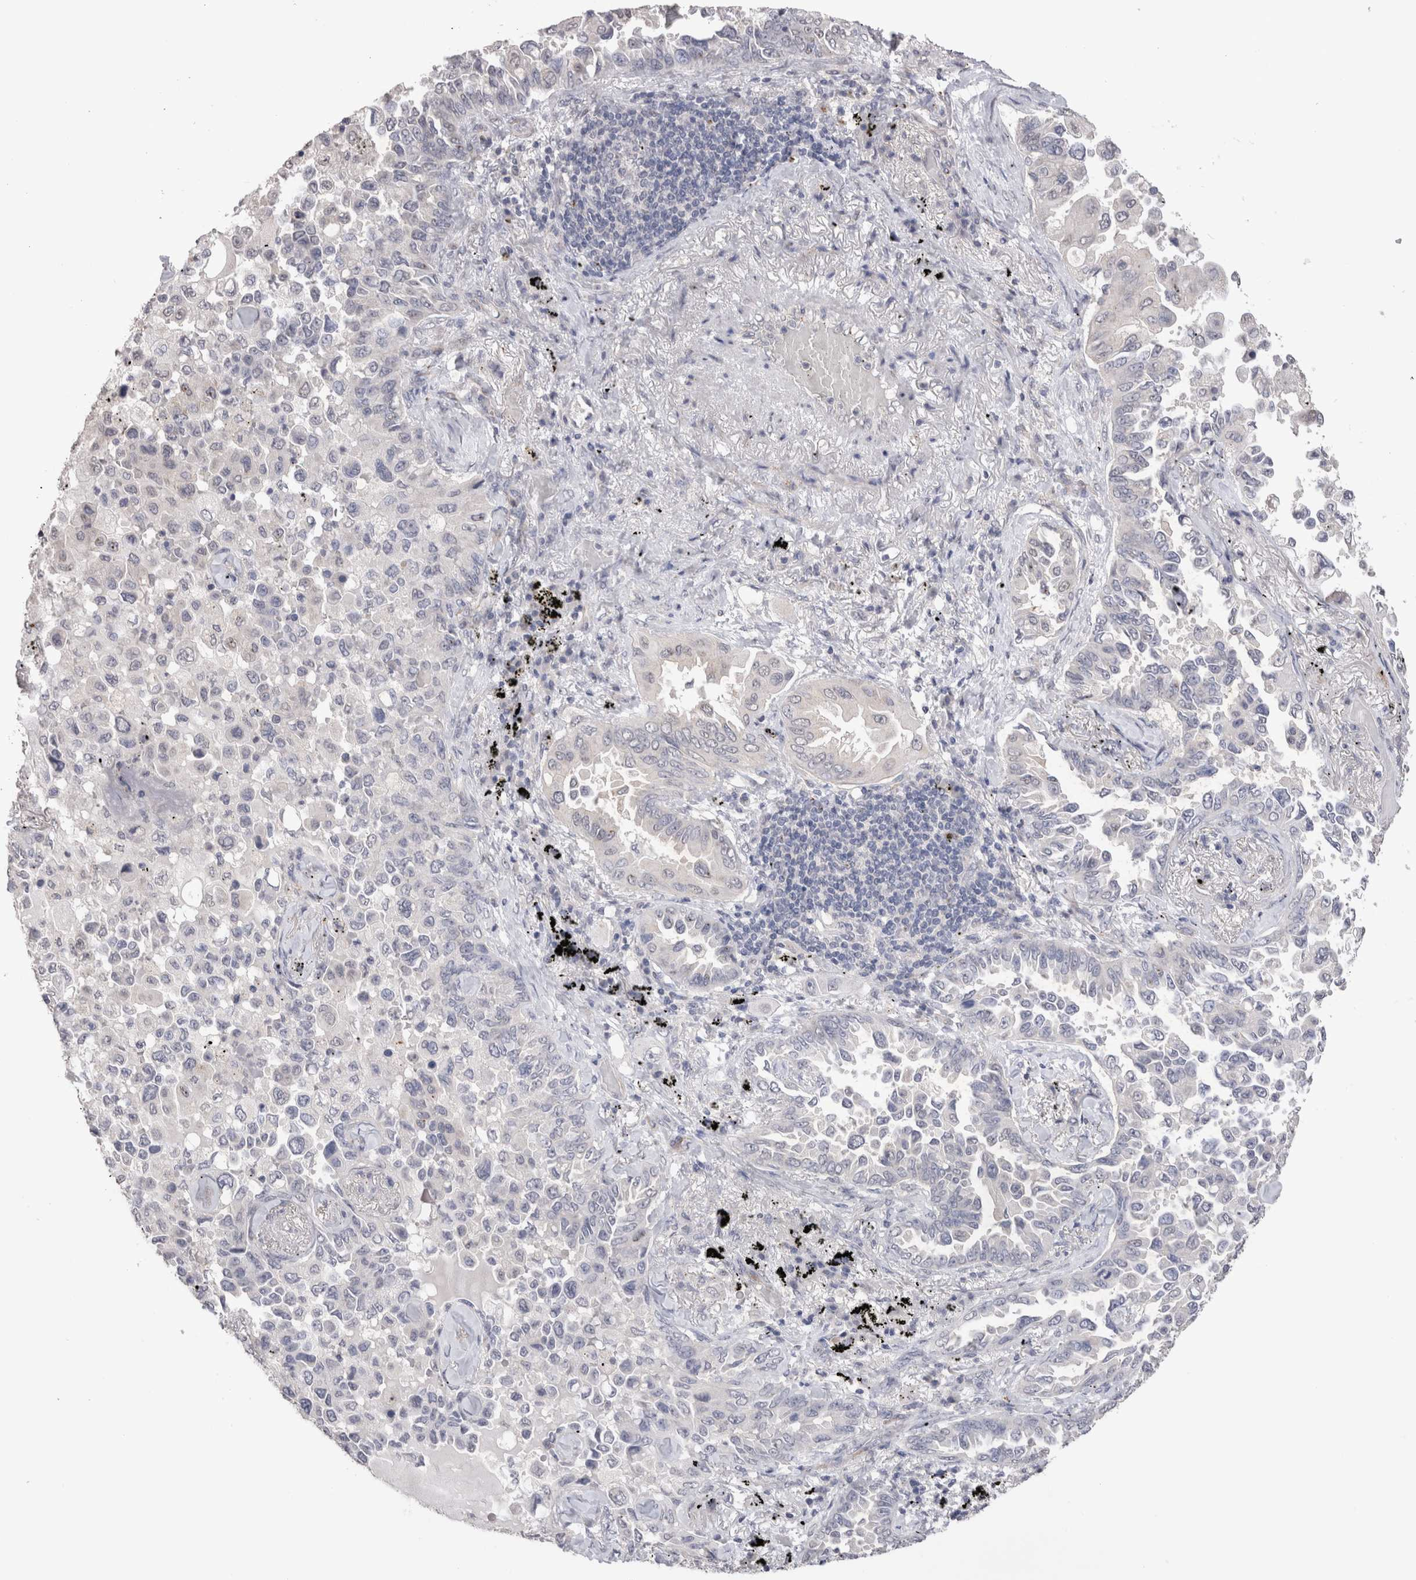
{"staining": {"intensity": "negative", "quantity": "none", "location": "none"}, "tissue": "lung cancer", "cell_type": "Tumor cells", "image_type": "cancer", "snomed": [{"axis": "morphology", "description": "Adenocarcinoma, NOS"}, {"axis": "topography", "description": "Lung"}], "caption": "Immunohistochemistry photomicrograph of lung cancer stained for a protein (brown), which shows no expression in tumor cells.", "gene": "CDH6", "patient": {"sex": "female", "age": 67}}